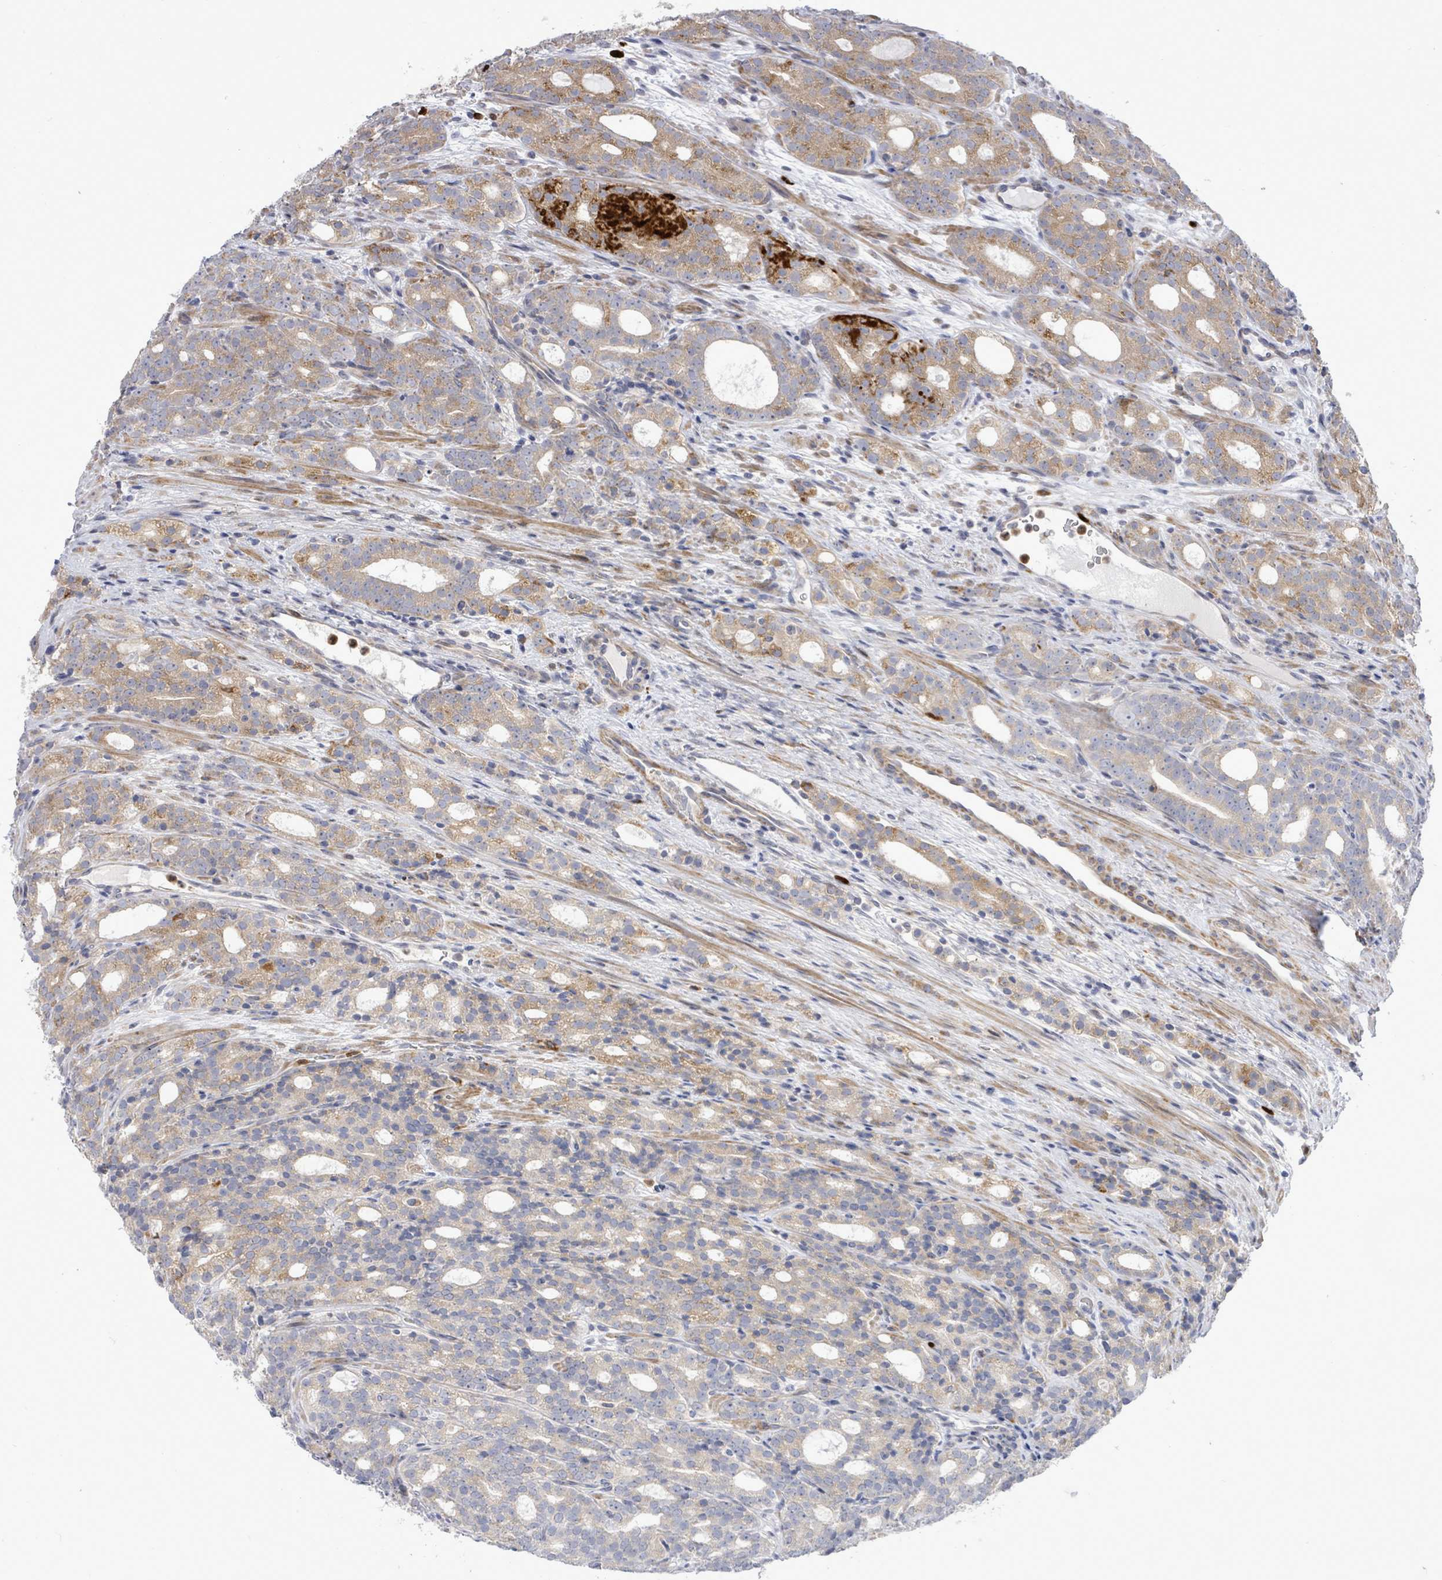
{"staining": {"intensity": "weak", "quantity": "25%-75%", "location": "cytoplasmic/membranous"}, "tissue": "prostate cancer", "cell_type": "Tumor cells", "image_type": "cancer", "snomed": [{"axis": "morphology", "description": "Adenocarcinoma, High grade"}, {"axis": "topography", "description": "Prostate"}], "caption": "Immunohistochemistry (IHC) photomicrograph of prostate high-grade adenocarcinoma stained for a protein (brown), which demonstrates low levels of weak cytoplasmic/membranous staining in approximately 25%-75% of tumor cells.", "gene": "SAR1A", "patient": {"sex": "male", "age": 64}}